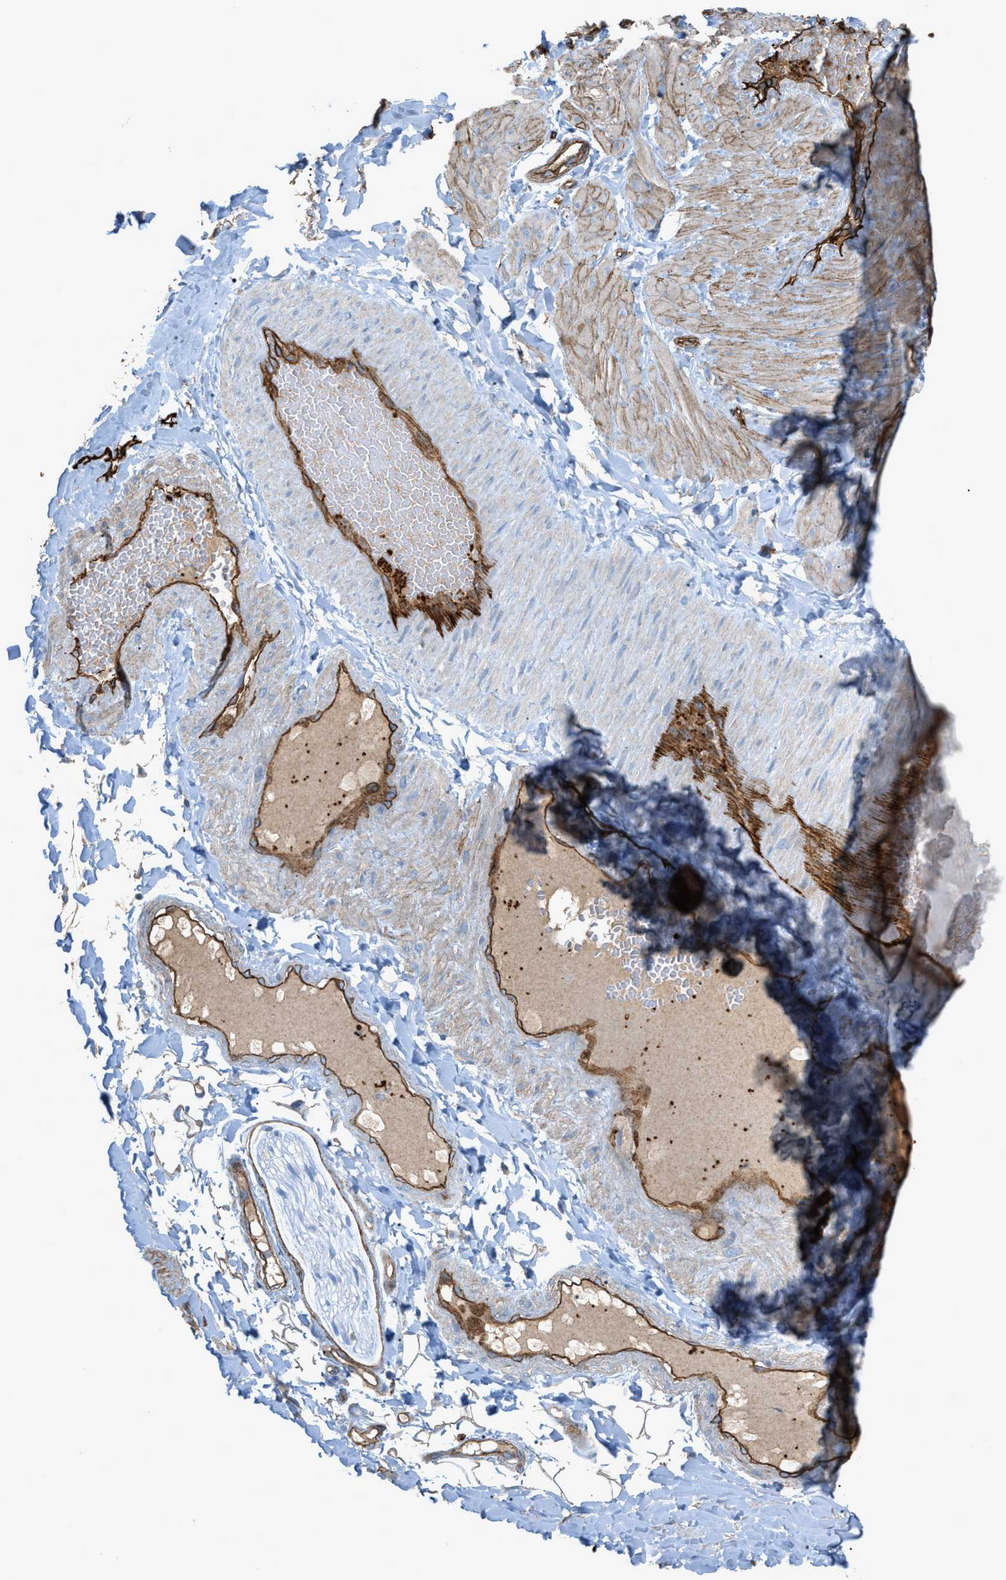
{"staining": {"intensity": "negative", "quantity": "none", "location": "none"}, "tissue": "adipose tissue", "cell_type": "Adipocytes", "image_type": "normal", "snomed": [{"axis": "morphology", "description": "Normal tissue, NOS"}, {"axis": "topography", "description": "Adipose tissue"}, {"axis": "topography", "description": "Vascular tissue"}, {"axis": "topography", "description": "Peripheral nerve tissue"}], "caption": "IHC of normal adipose tissue exhibits no positivity in adipocytes. (Brightfield microscopy of DAB IHC at high magnification).", "gene": "SLC22A15", "patient": {"sex": "male", "age": 25}}